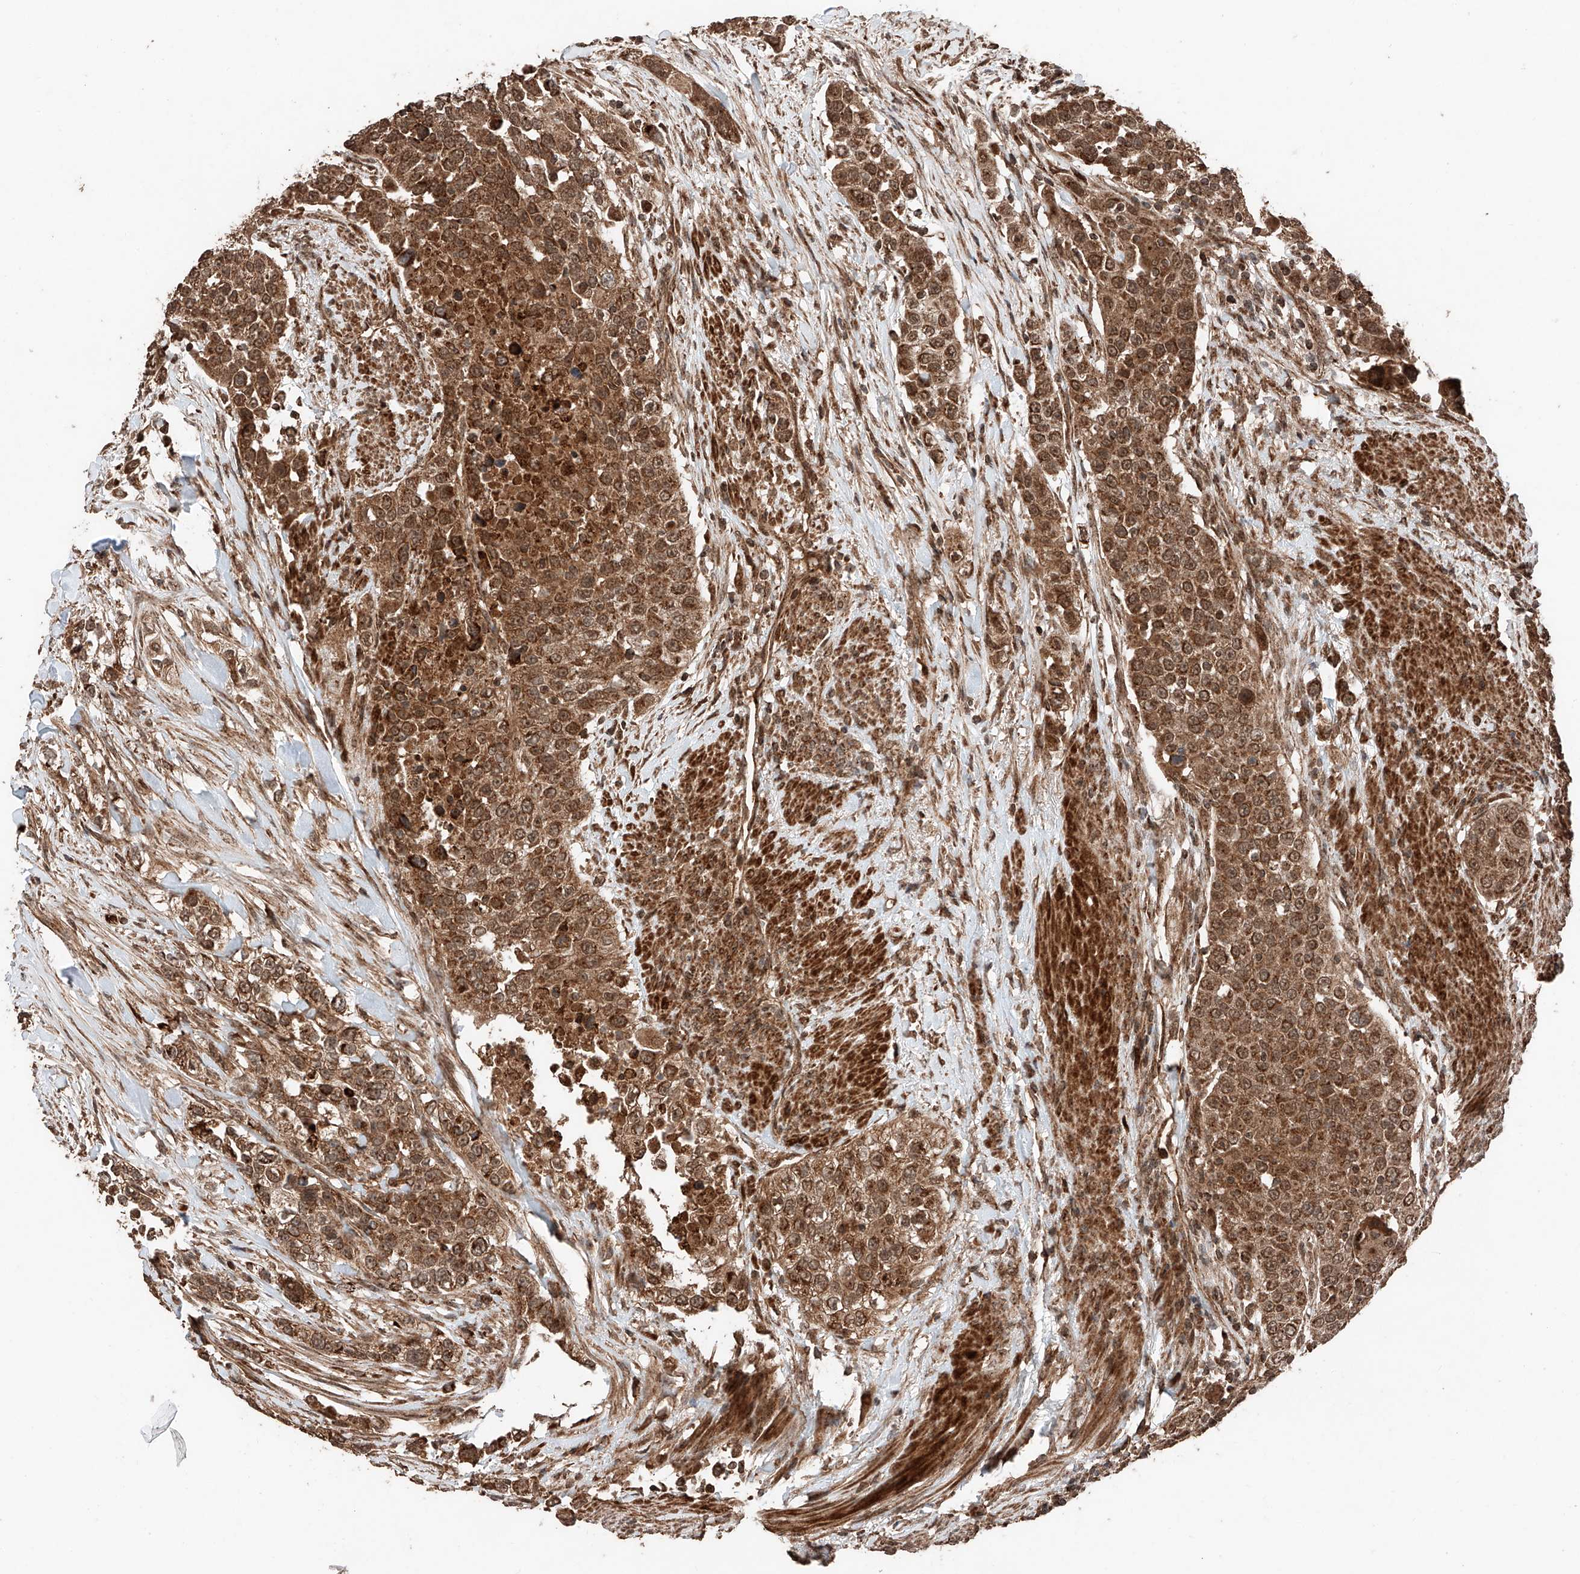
{"staining": {"intensity": "strong", "quantity": ">75%", "location": "cytoplasmic/membranous"}, "tissue": "urothelial cancer", "cell_type": "Tumor cells", "image_type": "cancer", "snomed": [{"axis": "morphology", "description": "Urothelial carcinoma, High grade"}, {"axis": "topography", "description": "Urinary bladder"}], "caption": "Urothelial cancer was stained to show a protein in brown. There is high levels of strong cytoplasmic/membranous expression in approximately >75% of tumor cells. The staining was performed using DAB, with brown indicating positive protein expression. Nuclei are stained blue with hematoxylin.", "gene": "ZSCAN29", "patient": {"sex": "female", "age": 80}}